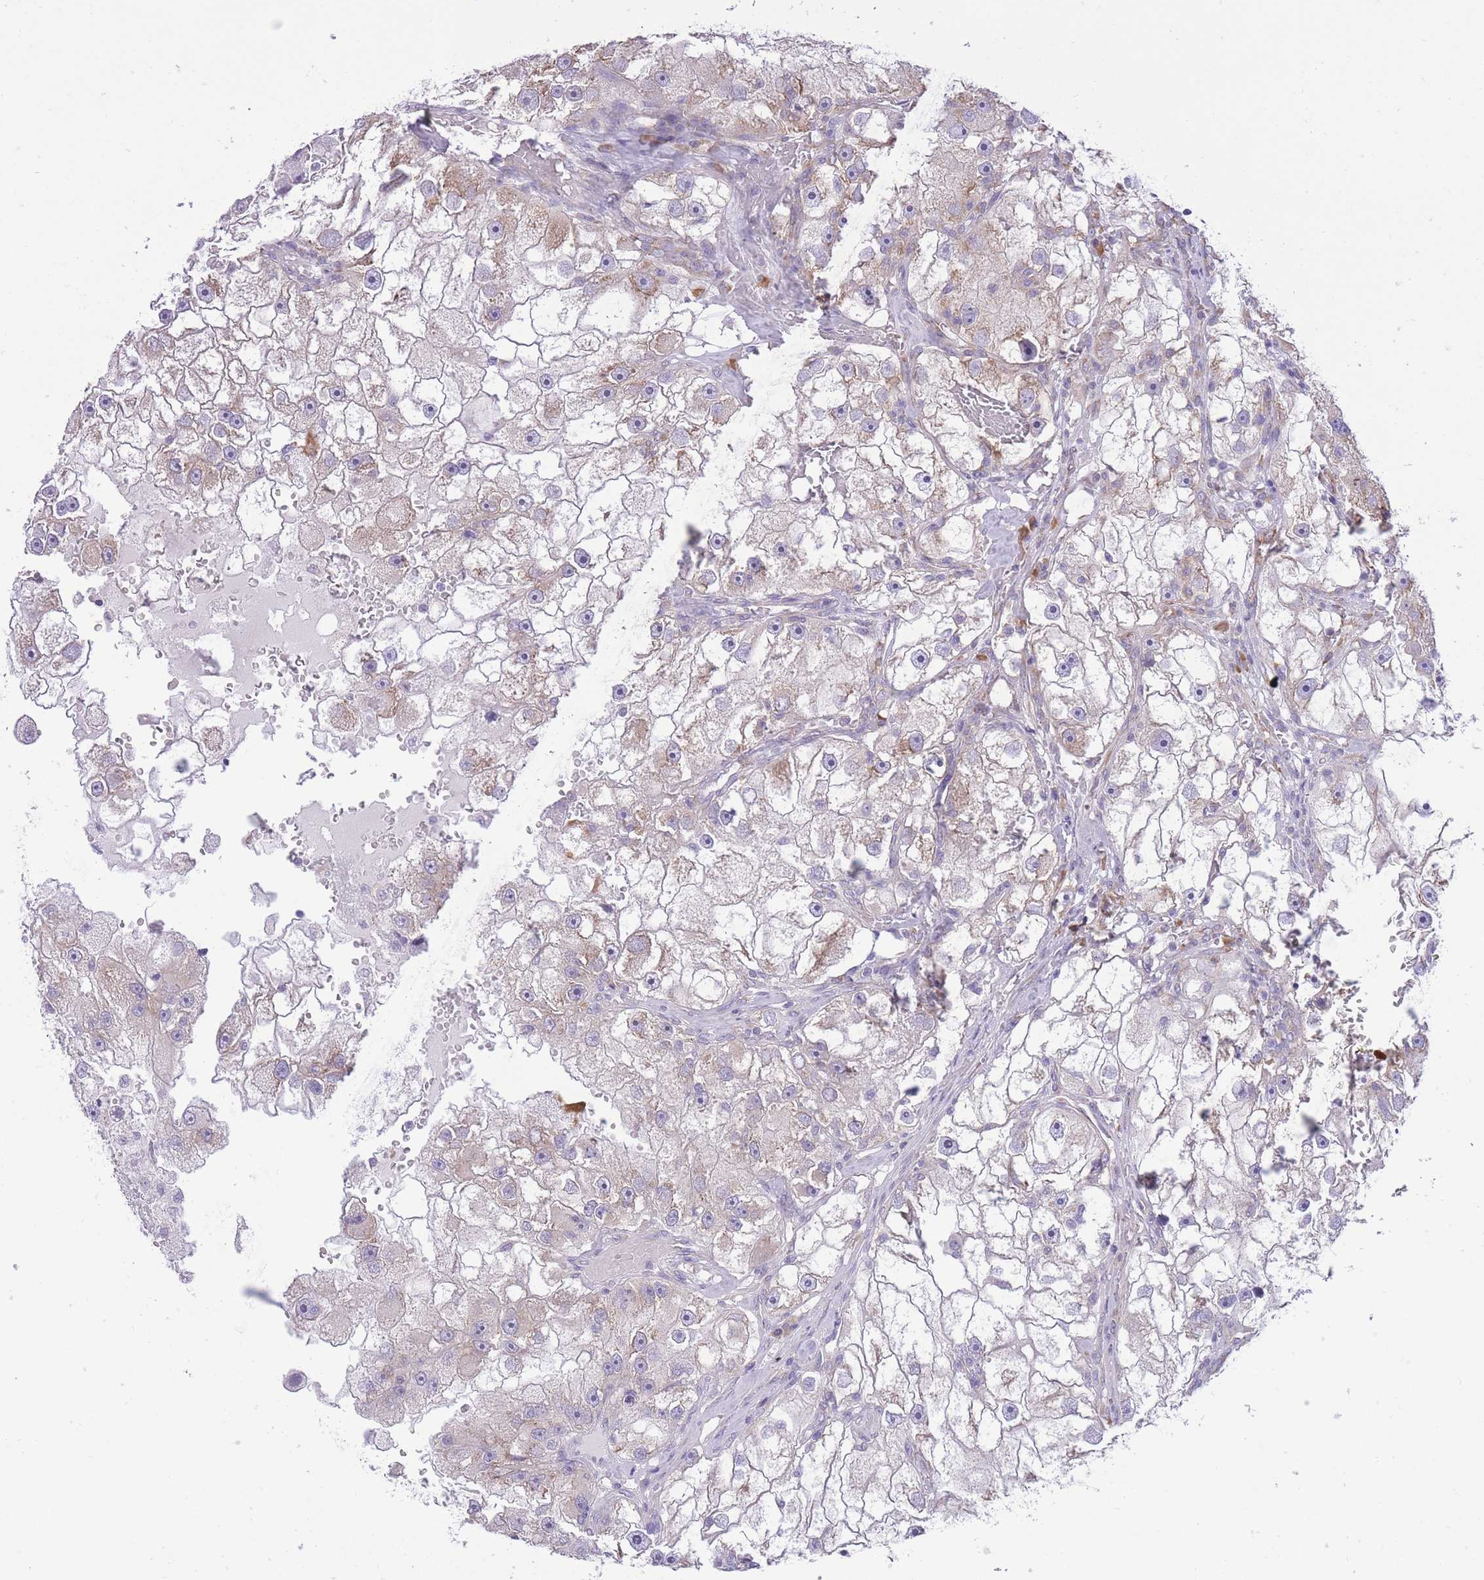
{"staining": {"intensity": "weak", "quantity": "25%-75%", "location": "cytoplasmic/membranous"}, "tissue": "renal cancer", "cell_type": "Tumor cells", "image_type": "cancer", "snomed": [{"axis": "morphology", "description": "Adenocarcinoma, NOS"}, {"axis": "topography", "description": "Kidney"}], "caption": "The photomicrograph demonstrates a brown stain indicating the presence of a protein in the cytoplasmic/membranous of tumor cells in renal cancer (adenocarcinoma).", "gene": "ZNF501", "patient": {"sex": "male", "age": 63}}